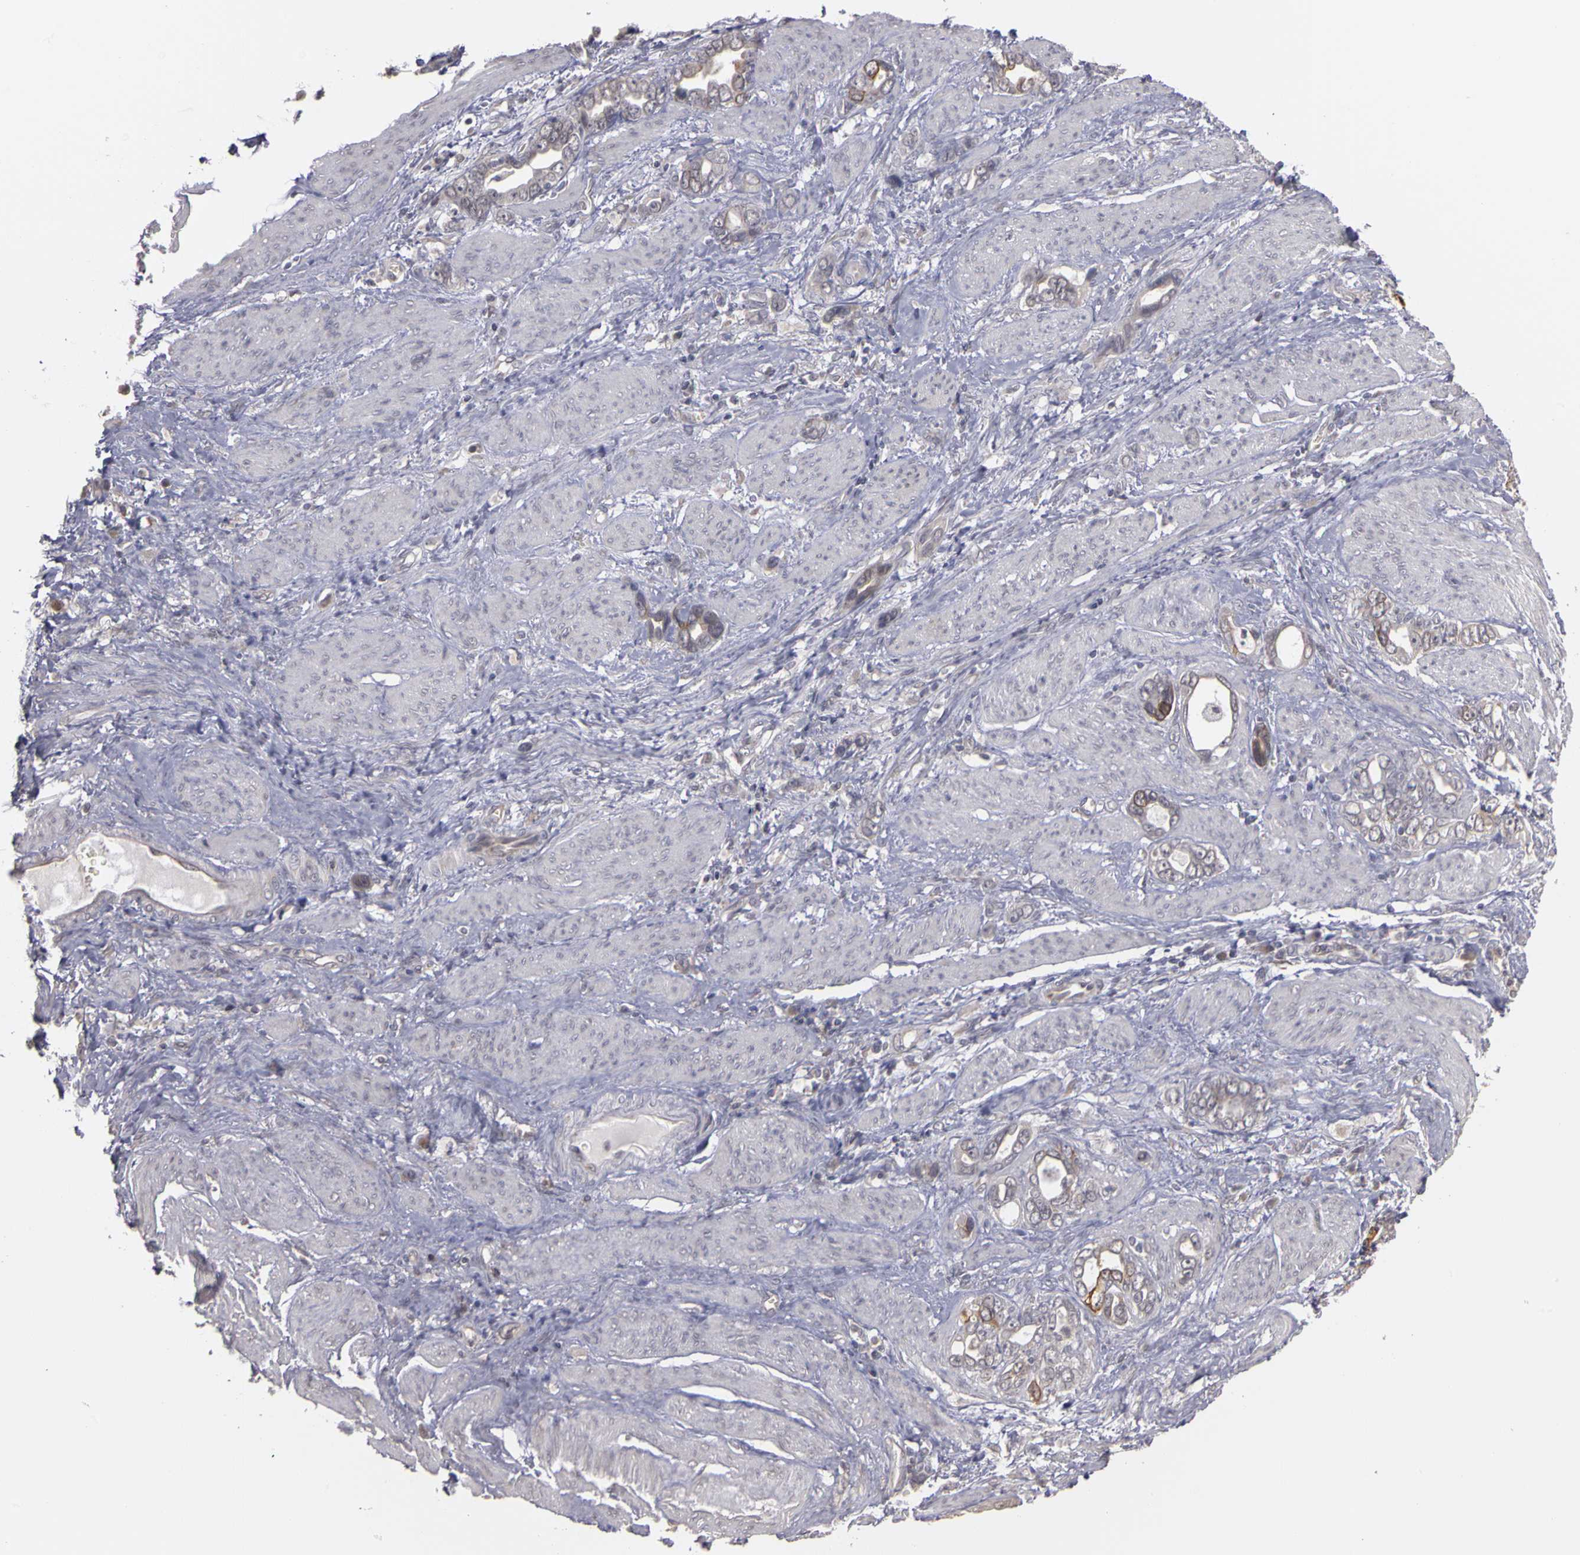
{"staining": {"intensity": "weak", "quantity": "25%-75%", "location": "cytoplasmic/membranous"}, "tissue": "stomach cancer", "cell_type": "Tumor cells", "image_type": "cancer", "snomed": [{"axis": "morphology", "description": "Adenocarcinoma, NOS"}, {"axis": "topography", "description": "Stomach"}], "caption": "This is an image of immunohistochemistry (IHC) staining of stomach cancer, which shows weak positivity in the cytoplasmic/membranous of tumor cells.", "gene": "FRMD7", "patient": {"sex": "male", "age": 78}}